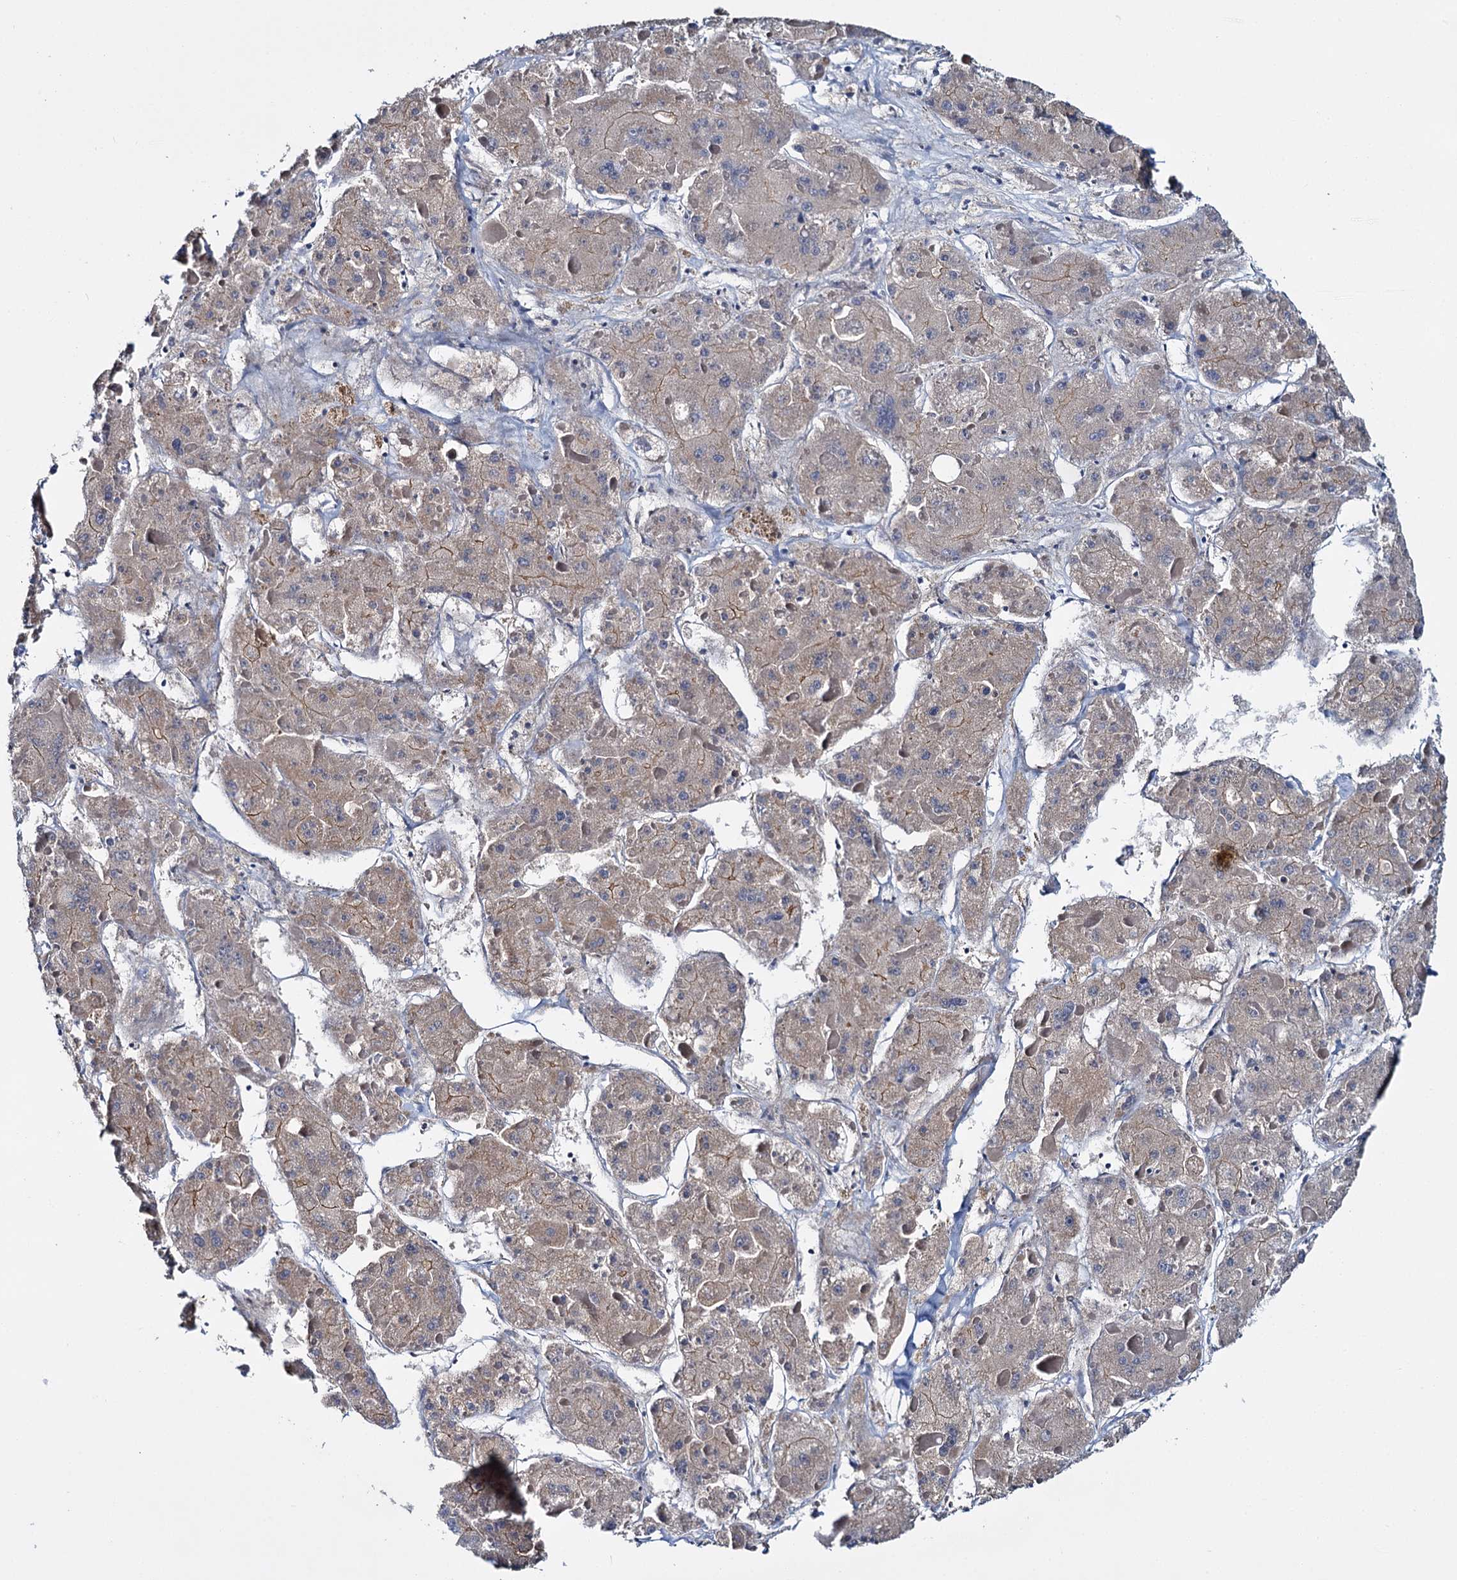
{"staining": {"intensity": "weak", "quantity": ">75%", "location": "cytoplasmic/membranous"}, "tissue": "liver cancer", "cell_type": "Tumor cells", "image_type": "cancer", "snomed": [{"axis": "morphology", "description": "Carcinoma, Hepatocellular, NOS"}, {"axis": "topography", "description": "Liver"}], "caption": "Liver hepatocellular carcinoma tissue reveals weak cytoplasmic/membranous positivity in approximately >75% of tumor cells, visualized by immunohistochemistry. (brown staining indicates protein expression, while blue staining denotes nuclei).", "gene": "CEP295", "patient": {"sex": "female", "age": 73}}